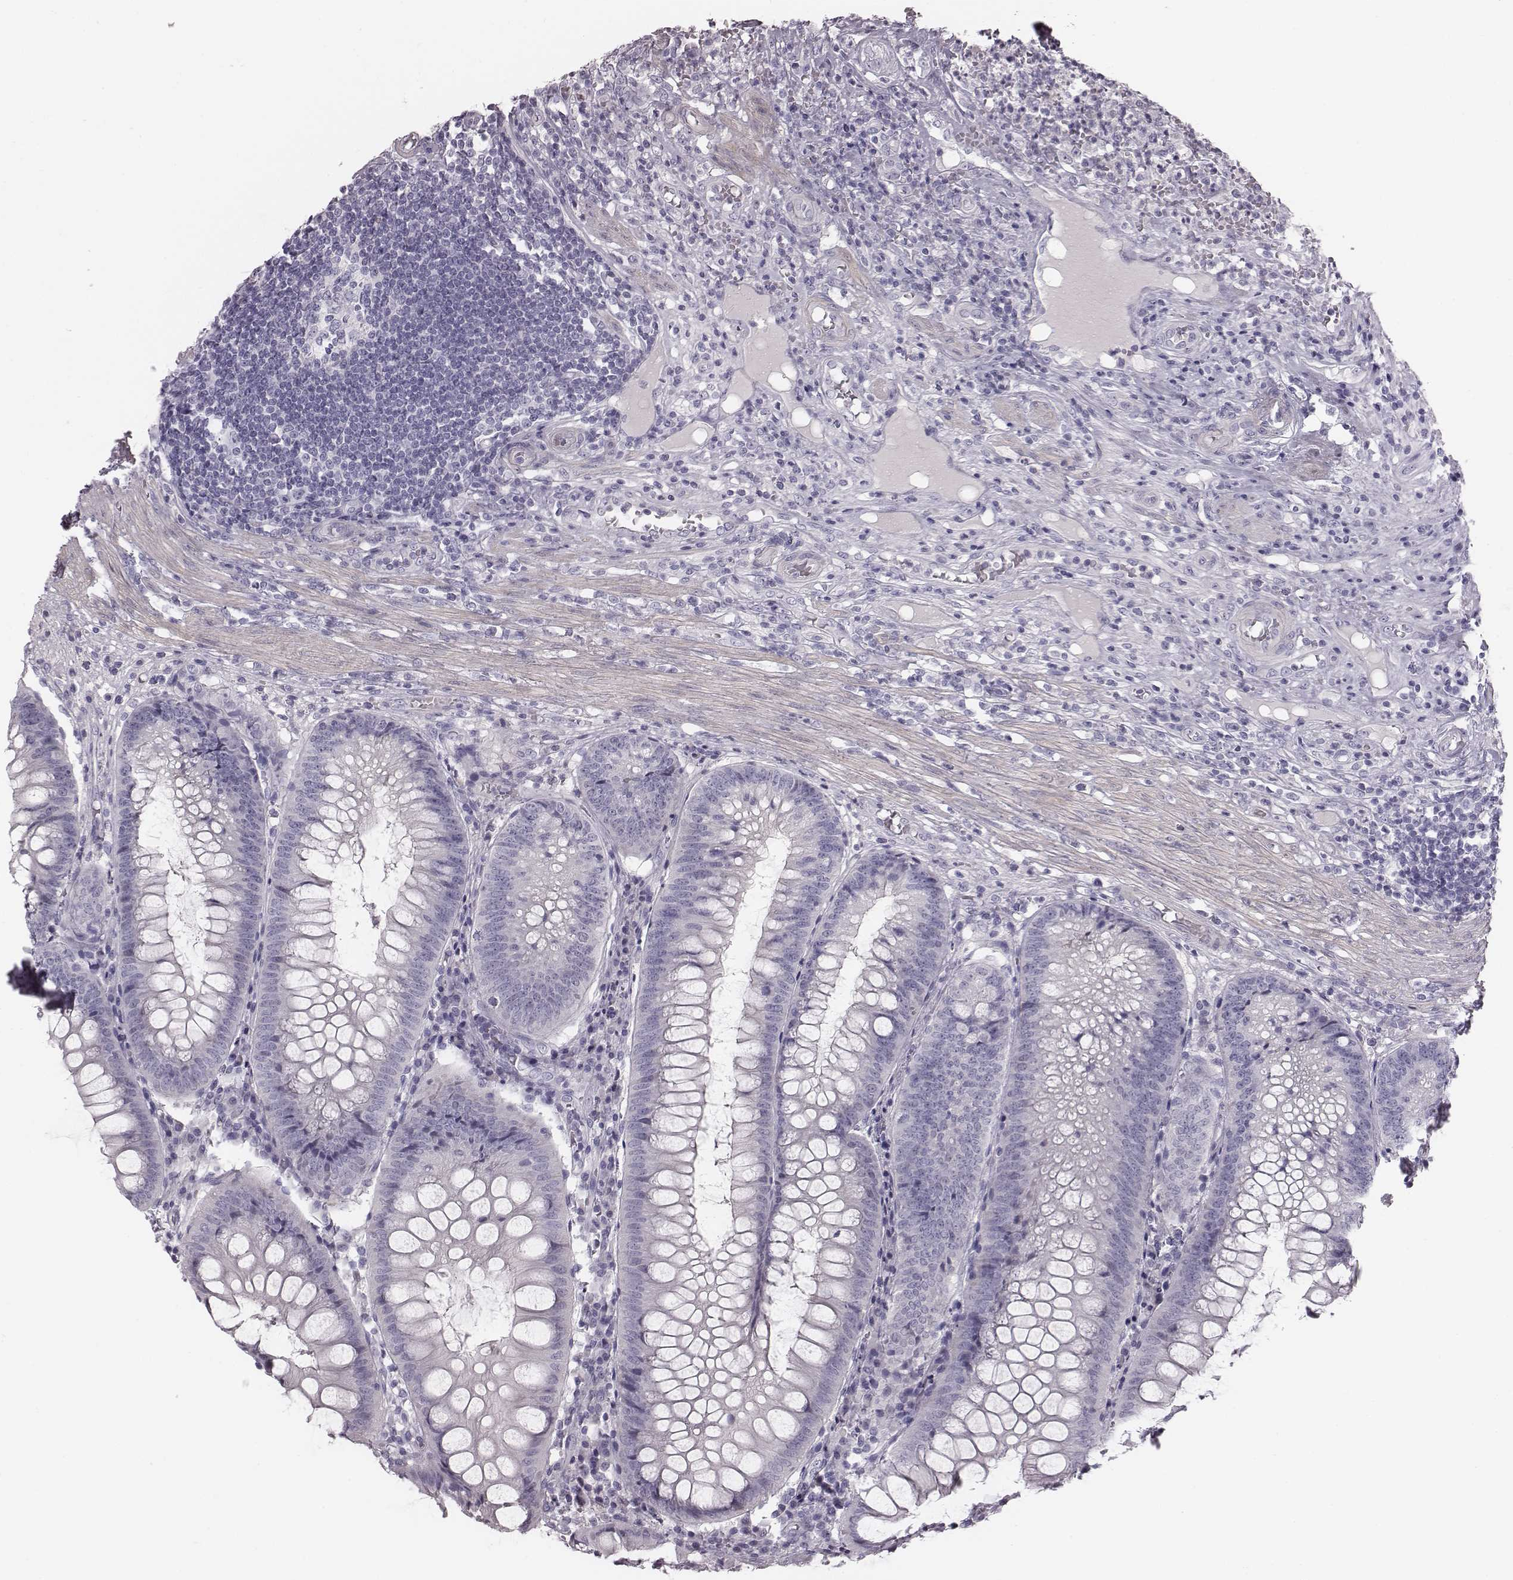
{"staining": {"intensity": "negative", "quantity": "none", "location": "none"}, "tissue": "appendix", "cell_type": "Glandular cells", "image_type": "normal", "snomed": [{"axis": "morphology", "description": "Normal tissue, NOS"}, {"axis": "morphology", "description": "Inflammation, NOS"}, {"axis": "topography", "description": "Appendix"}], "caption": "Glandular cells are negative for brown protein staining in unremarkable appendix. The staining is performed using DAB brown chromogen with nuclei counter-stained in using hematoxylin.", "gene": "CRISP1", "patient": {"sex": "male", "age": 16}}